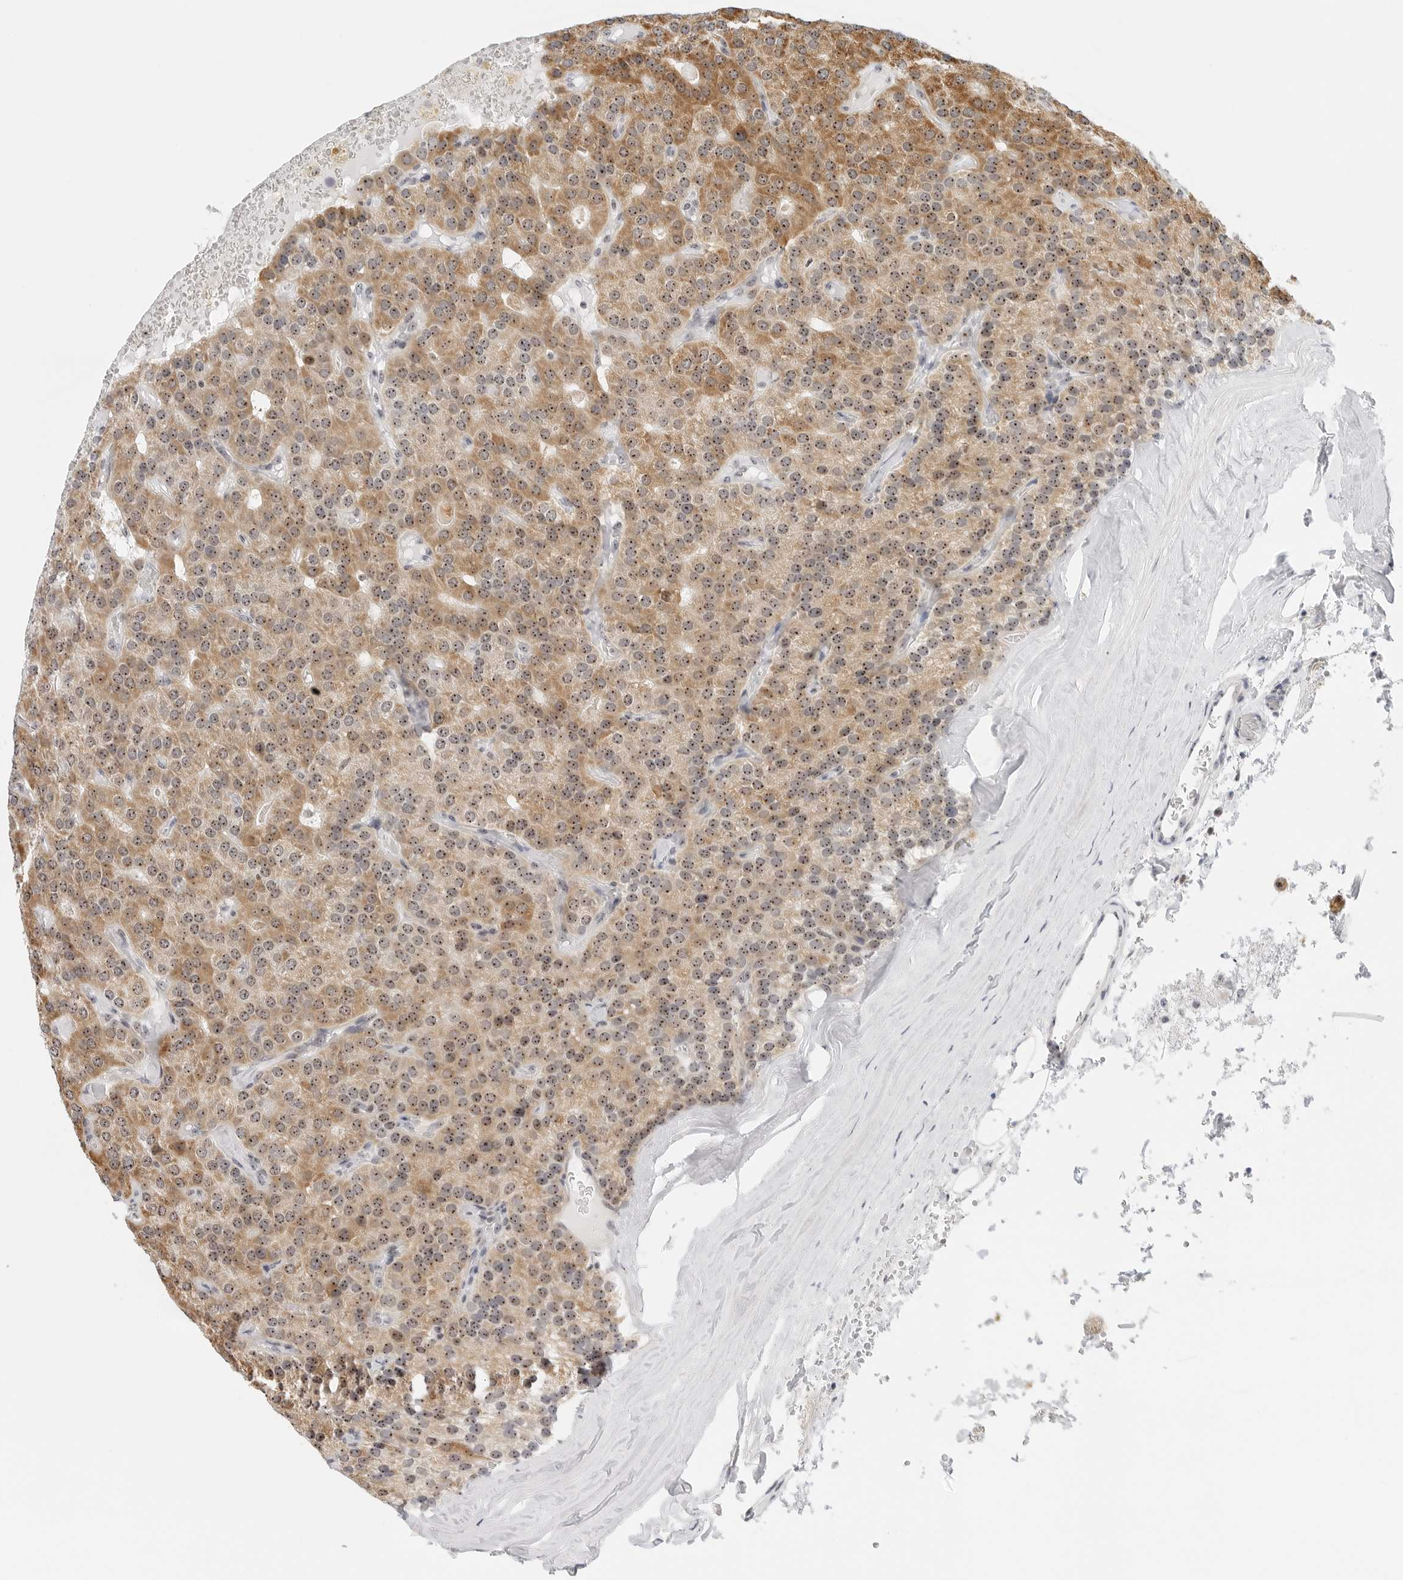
{"staining": {"intensity": "moderate", "quantity": "25%-75%", "location": "cytoplasmic/membranous,nuclear"}, "tissue": "parathyroid gland", "cell_type": "Glandular cells", "image_type": "normal", "snomed": [{"axis": "morphology", "description": "Normal tissue, NOS"}, {"axis": "morphology", "description": "Adenoma, NOS"}, {"axis": "topography", "description": "Parathyroid gland"}], "caption": "Immunohistochemistry (IHC) (DAB (3,3'-diaminobenzidine)) staining of normal human parathyroid gland exhibits moderate cytoplasmic/membranous,nuclear protein staining in approximately 25%-75% of glandular cells.", "gene": "RIMKLA", "patient": {"sex": "female", "age": 86}}